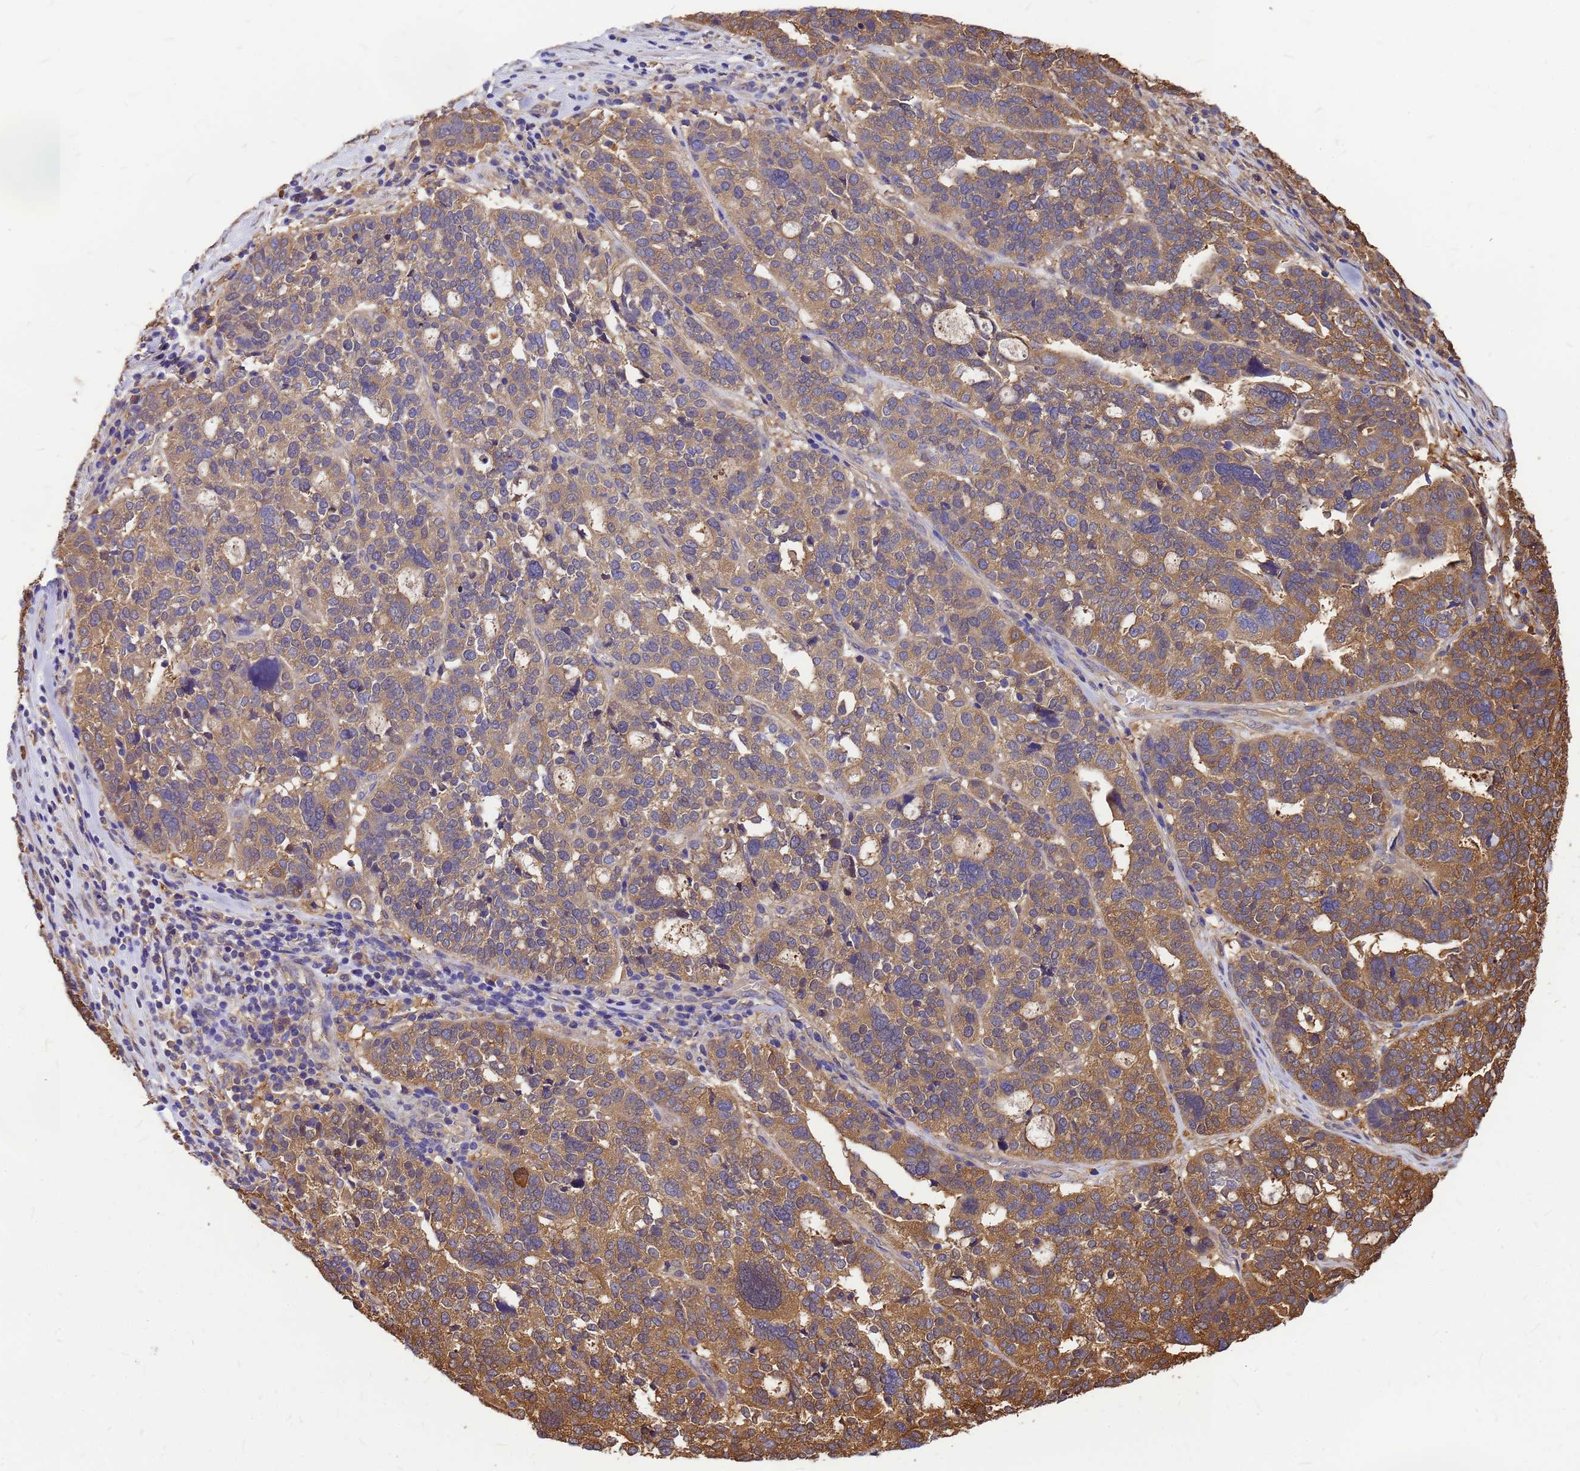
{"staining": {"intensity": "moderate", "quantity": ">75%", "location": "cytoplasmic/membranous"}, "tissue": "ovarian cancer", "cell_type": "Tumor cells", "image_type": "cancer", "snomed": [{"axis": "morphology", "description": "Cystadenocarcinoma, serous, NOS"}, {"axis": "topography", "description": "Ovary"}], "caption": "Protein expression analysis of human ovarian cancer (serous cystadenocarcinoma) reveals moderate cytoplasmic/membranous positivity in about >75% of tumor cells. Nuclei are stained in blue.", "gene": "GID4", "patient": {"sex": "female", "age": 59}}